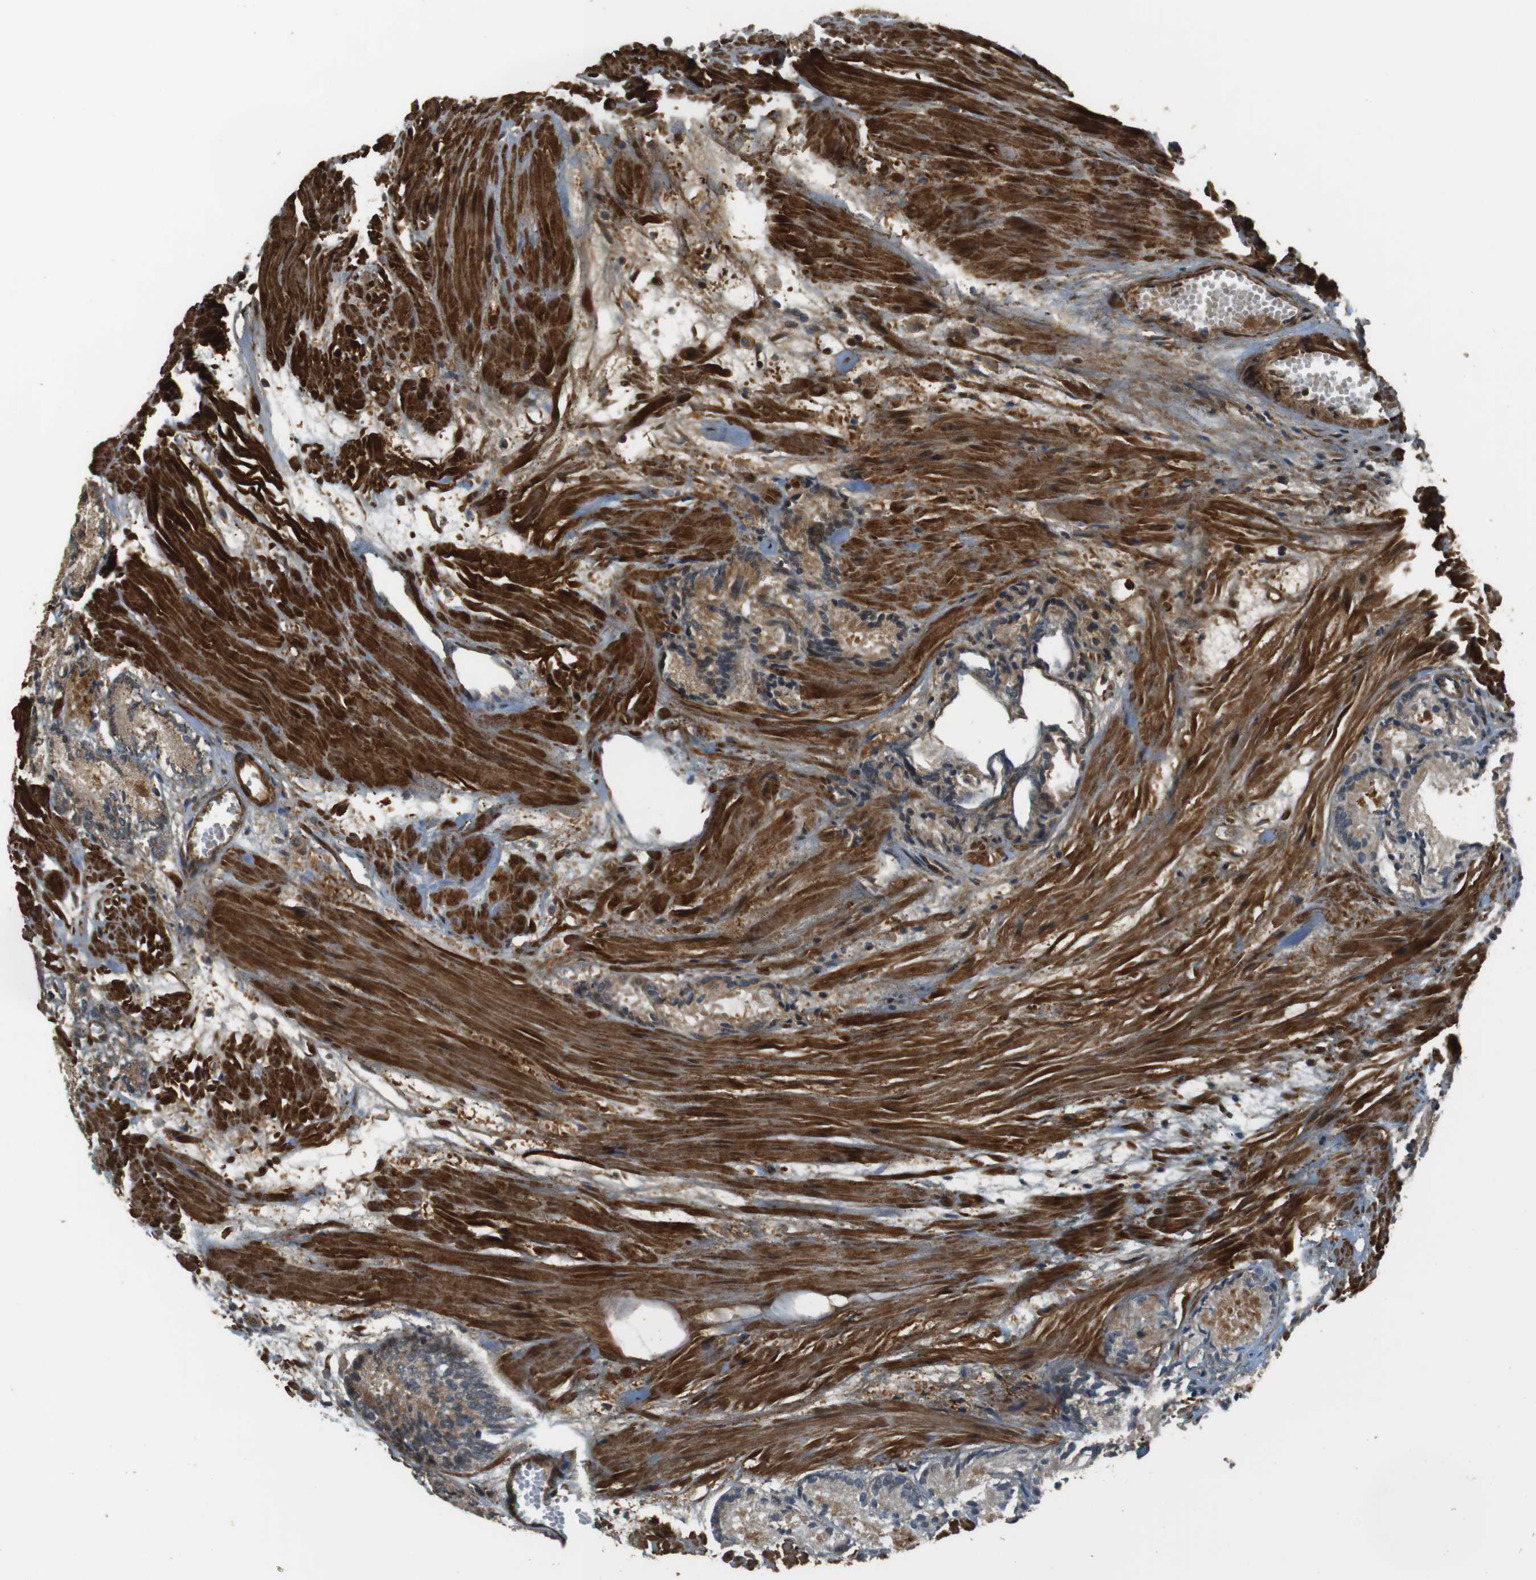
{"staining": {"intensity": "weak", "quantity": "25%-75%", "location": "cytoplasmic/membranous"}, "tissue": "prostate cancer", "cell_type": "Tumor cells", "image_type": "cancer", "snomed": [{"axis": "morphology", "description": "Adenocarcinoma, Low grade"}, {"axis": "topography", "description": "Prostate"}], "caption": "DAB (3,3'-diaminobenzidine) immunohistochemical staining of adenocarcinoma (low-grade) (prostate) exhibits weak cytoplasmic/membranous protein staining in about 25%-75% of tumor cells. Immunohistochemistry stains the protein of interest in brown and the nuclei are stained blue.", "gene": "MSRB3", "patient": {"sex": "male", "age": 72}}